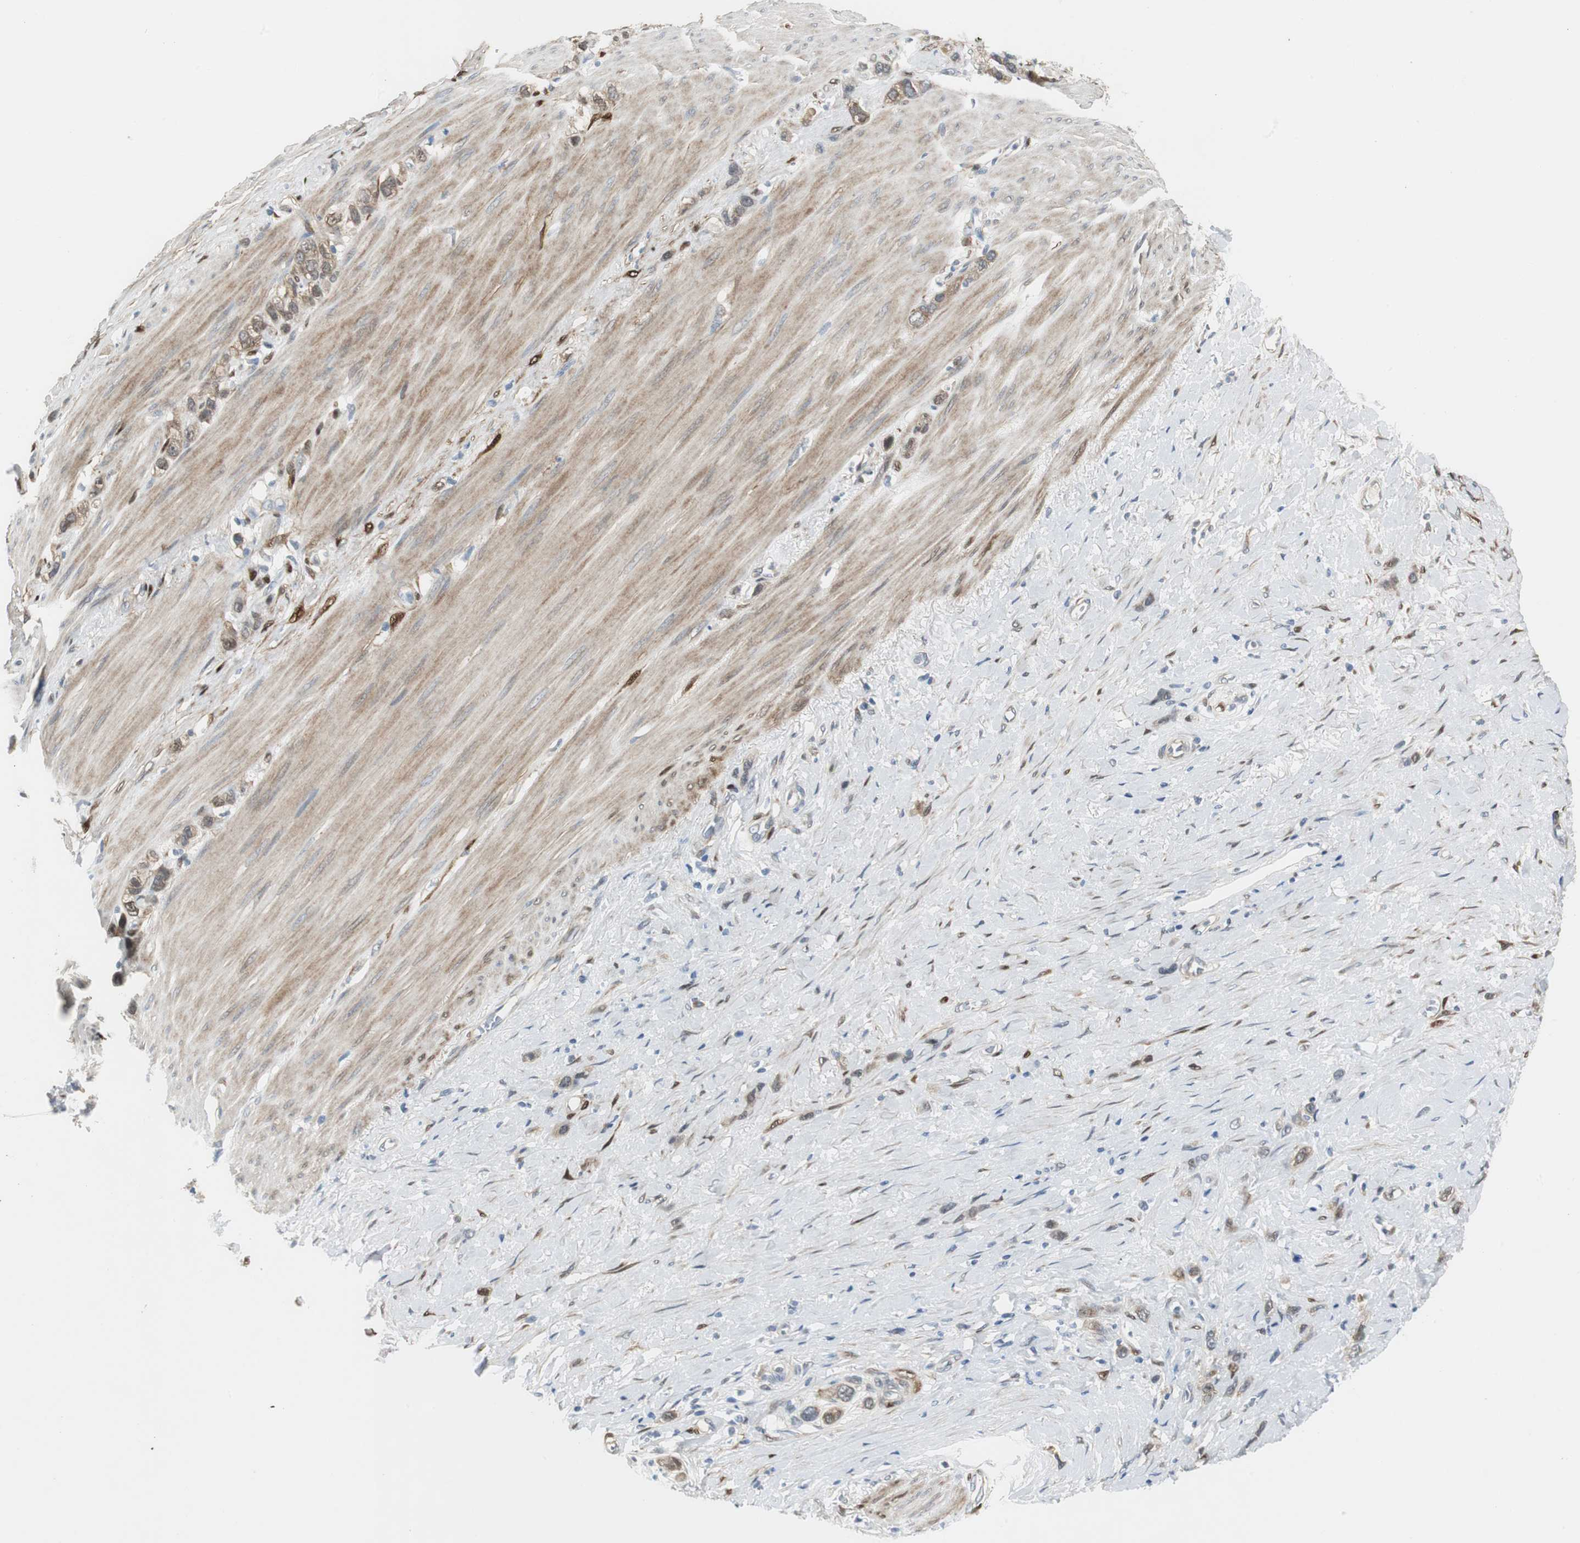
{"staining": {"intensity": "moderate", "quantity": "25%-75%", "location": "cytoplasmic/membranous"}, "tissue": "stomach cancer", "cell_type": "Tumor cells", "image_type": "cancer", "snomed": [{"axis": "morphology", "description": "Normal tissue, NOS"}, {"axis": "morphology", "description": "Adenocarcinoma, NOS"}, {"axis": "morphology", "description": "Adenocarcinoma, High grade"}, {"axis": "topography", "description": "Stomach, upper"}, {"axis": "topography", "description": "Stomach"}], "caption": "A photomicrograph showing moderate cytoplasmic/membranous expression in approximately 25%-75% of tumor cells in stomach adenocarcinoma (high-grade), as visualized by brown immunohistochemical staining.", "gene": "FHL2", "patient": {"sex": "female", "age": 65}}